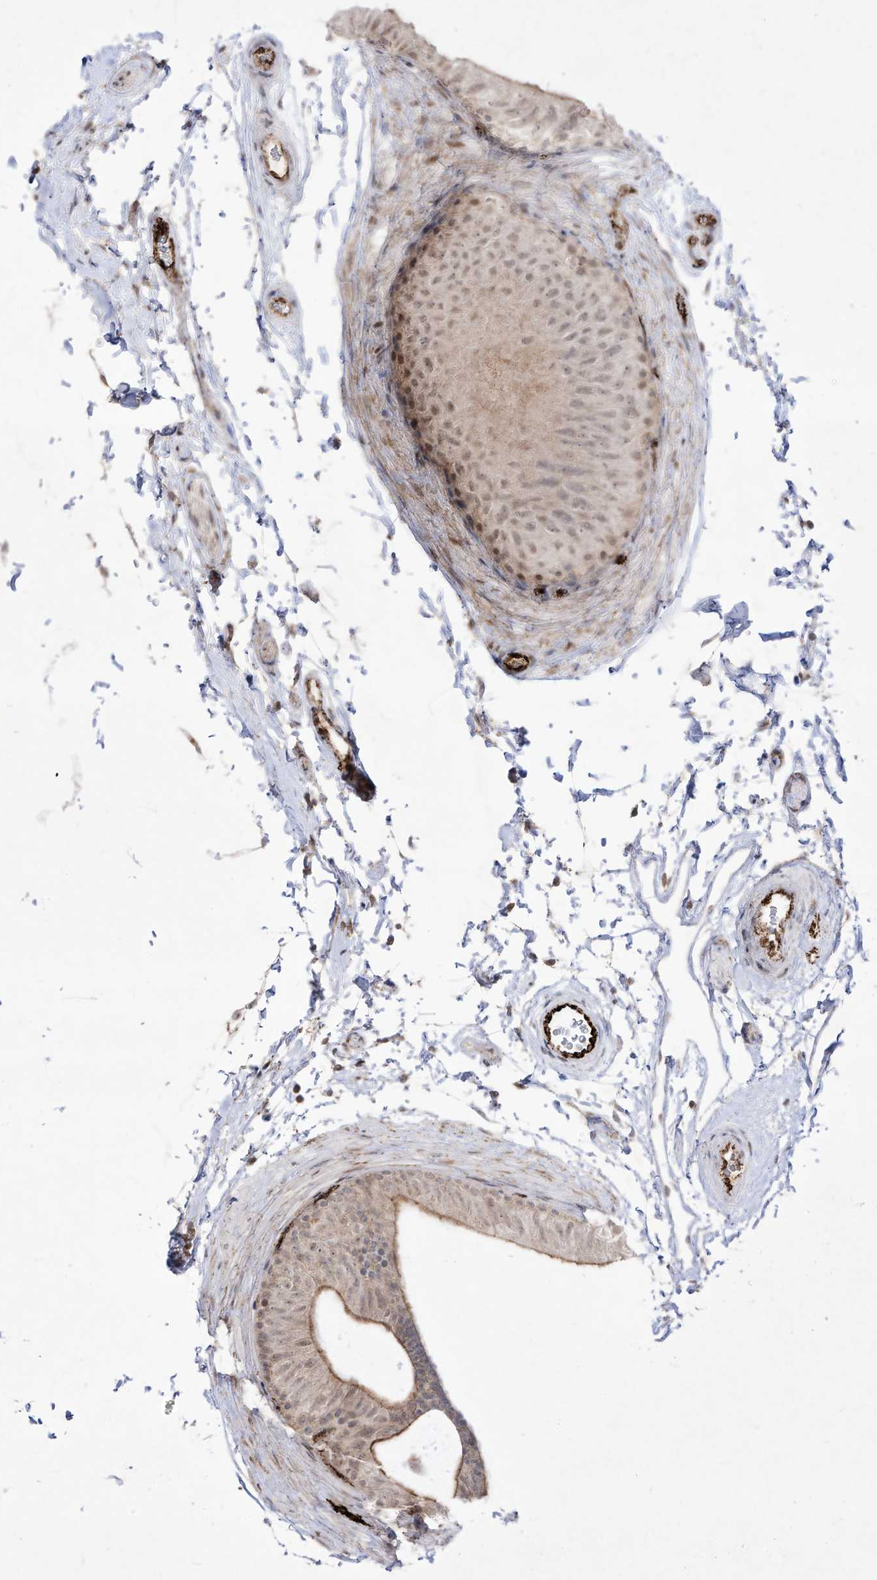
{"staining": {"intensity": "weak", "quantity": ">75%", "location": "cytoplasmic/membranous,nuclear"}, "tissue": "epididymis", "cell_type": "Glandular cells", "image_type": "normal", "snomed": [{"axis": "morphology", "description": "Normal tissue, NOS"}, {"axis": "topography", "description": "Epididymis"}], "caption": "Epididymis was stained to show a protein in brown. There is low levels of weak cytoplasmic/membranous,nuclear positivity in approximately >75% of glandular cells. (DAB = brown stain, brightfield microscopy at high magnification).", "gene": "ZGRF1", "patient": {"sex": "male", "age": 49}}